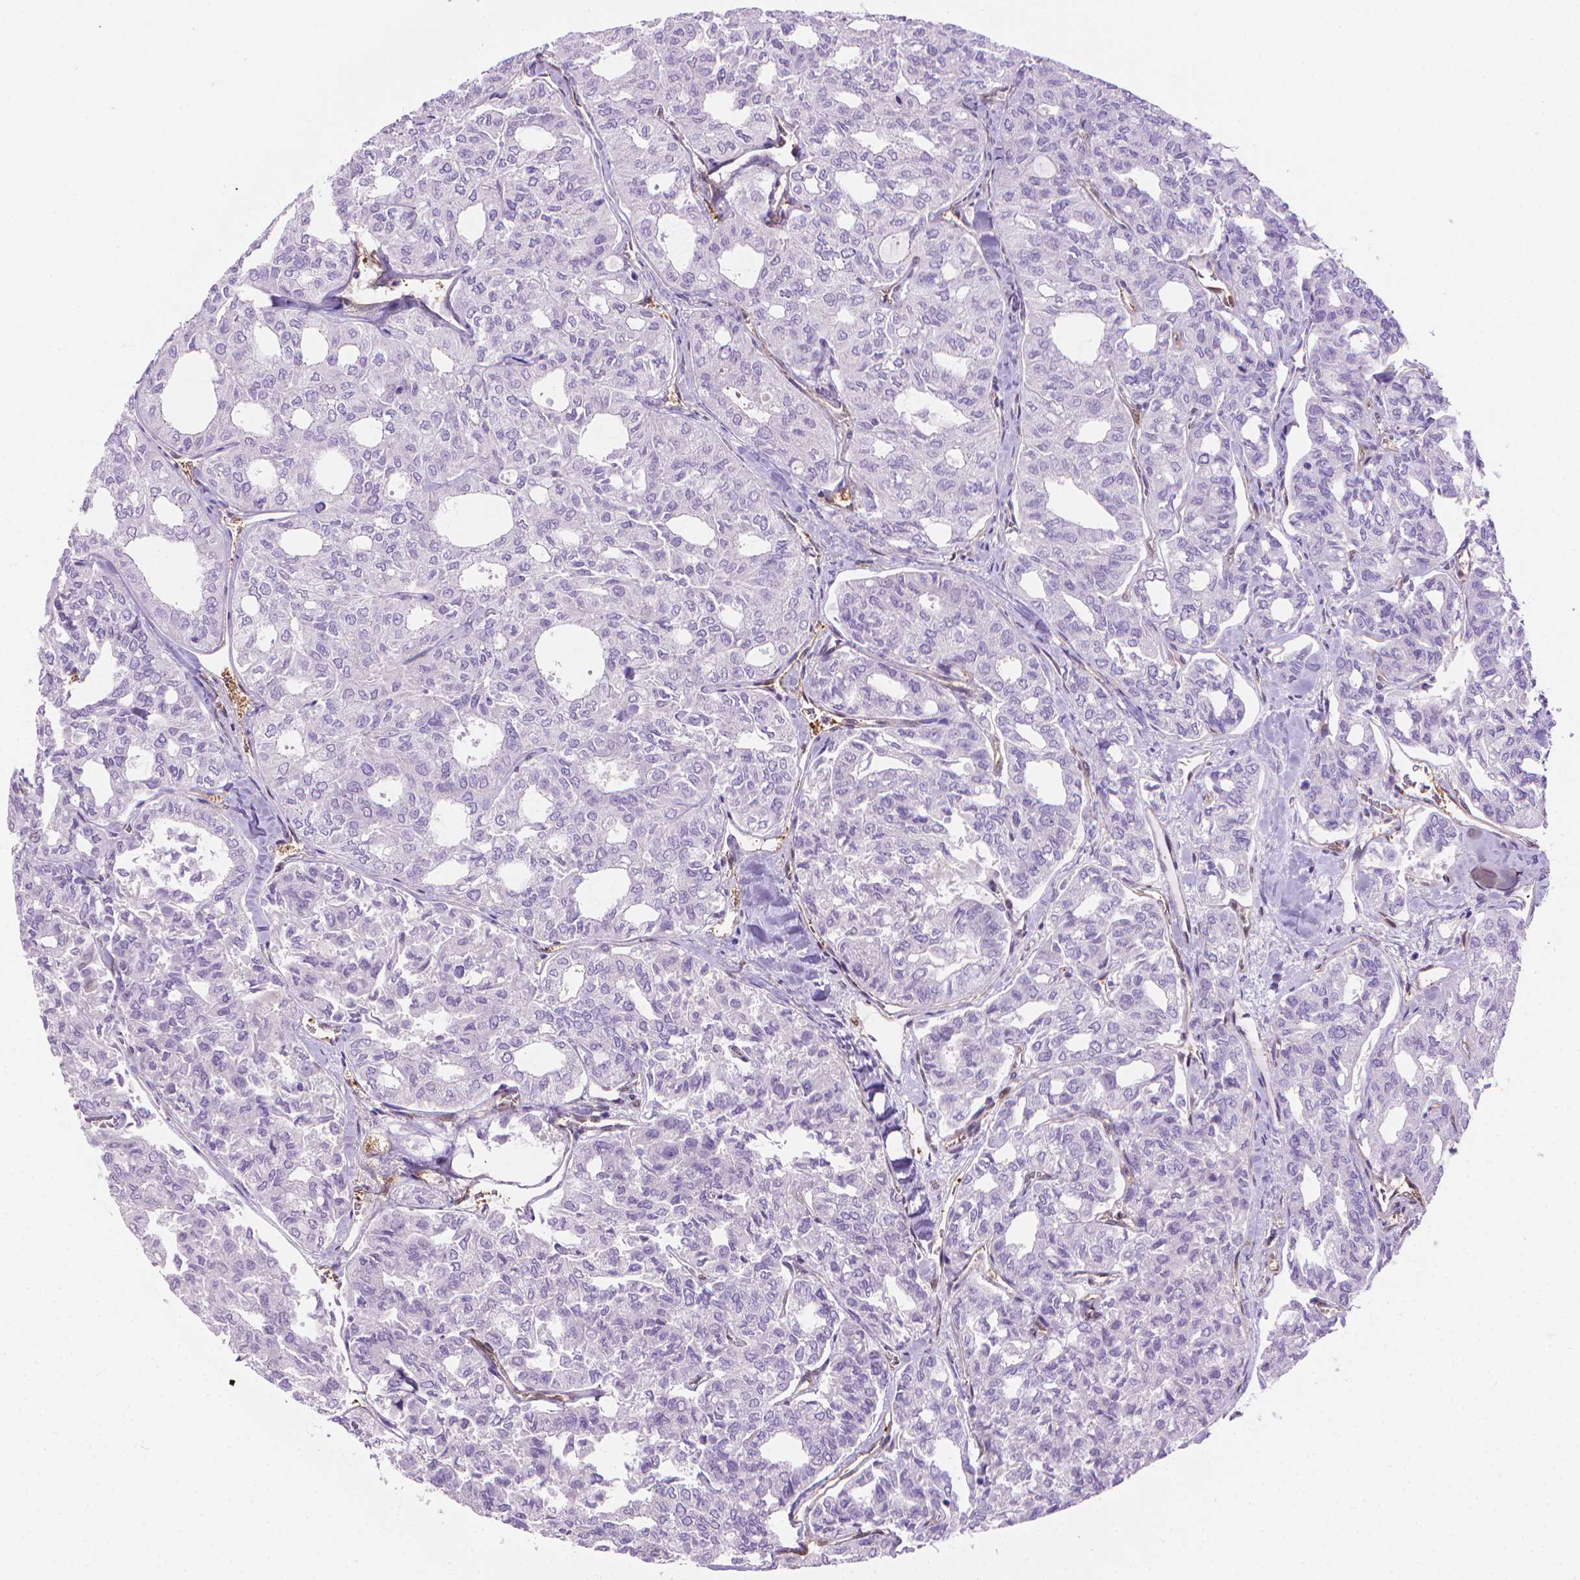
{"staining": {"intensity": "negative", "quantity": "none", "location": "none"}, "tissue": "thyroid cancer", "cell_type": "Tumor cells", "image_type": "cancer", "snomed": [{"axis": "morphology", "description": "Follicular adenoma carcinoma, NOS"}, {"axis": "topography", "description": "Thyroid gland"}], "caption": "Image shows no significant protein staining in tumor cells of thyroid cancer (follicular adenoma carcinoma). (DAB immunohistochemistry with hematoxylin counter stain).", "gene": "CLIC4", "patient": {"sex": "male", "age": 75}}